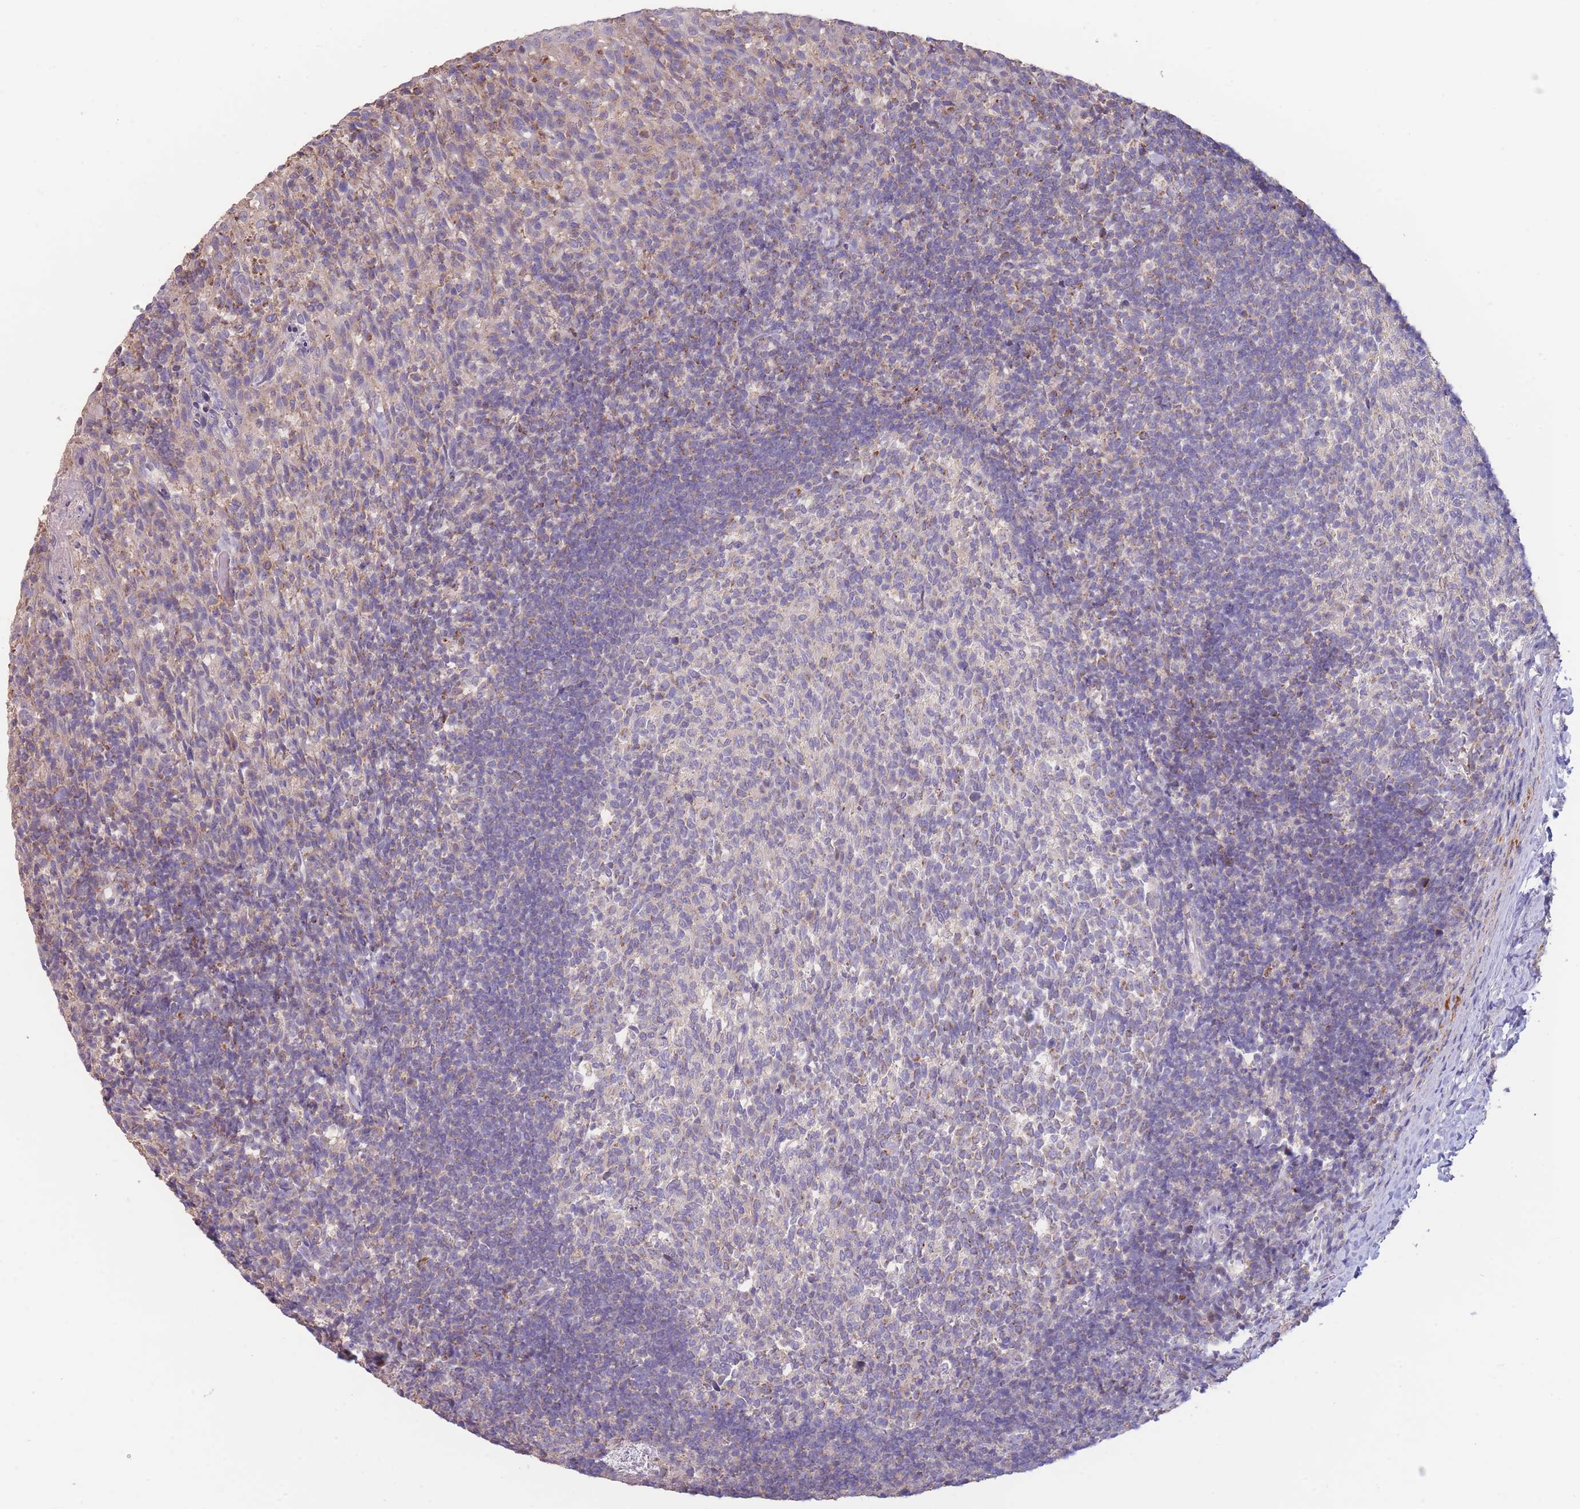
{"staining": {"intensity": "moderate", "quantity": "25%-75%", "location": "cytoplasmic/membranous"}, "tissue": "tonsil", "cell_type": "Germinal center cells", "image_type": "normal", "snomed": [{"axis": "morphology", "description": "Normal tissue, NOS"}, {"axis": "topography", "description": "Tonsil"}], "caption": "Germinal center cells exhibit medium levels of moderate cytoplasmic/membranous staining in approximately 25%-75% of cells in benign human tonsil. (IHC, brightfield microscopy, high magnification).", "gene": "SLC25A42", "patient": {"sex": "female", "age": 10}}